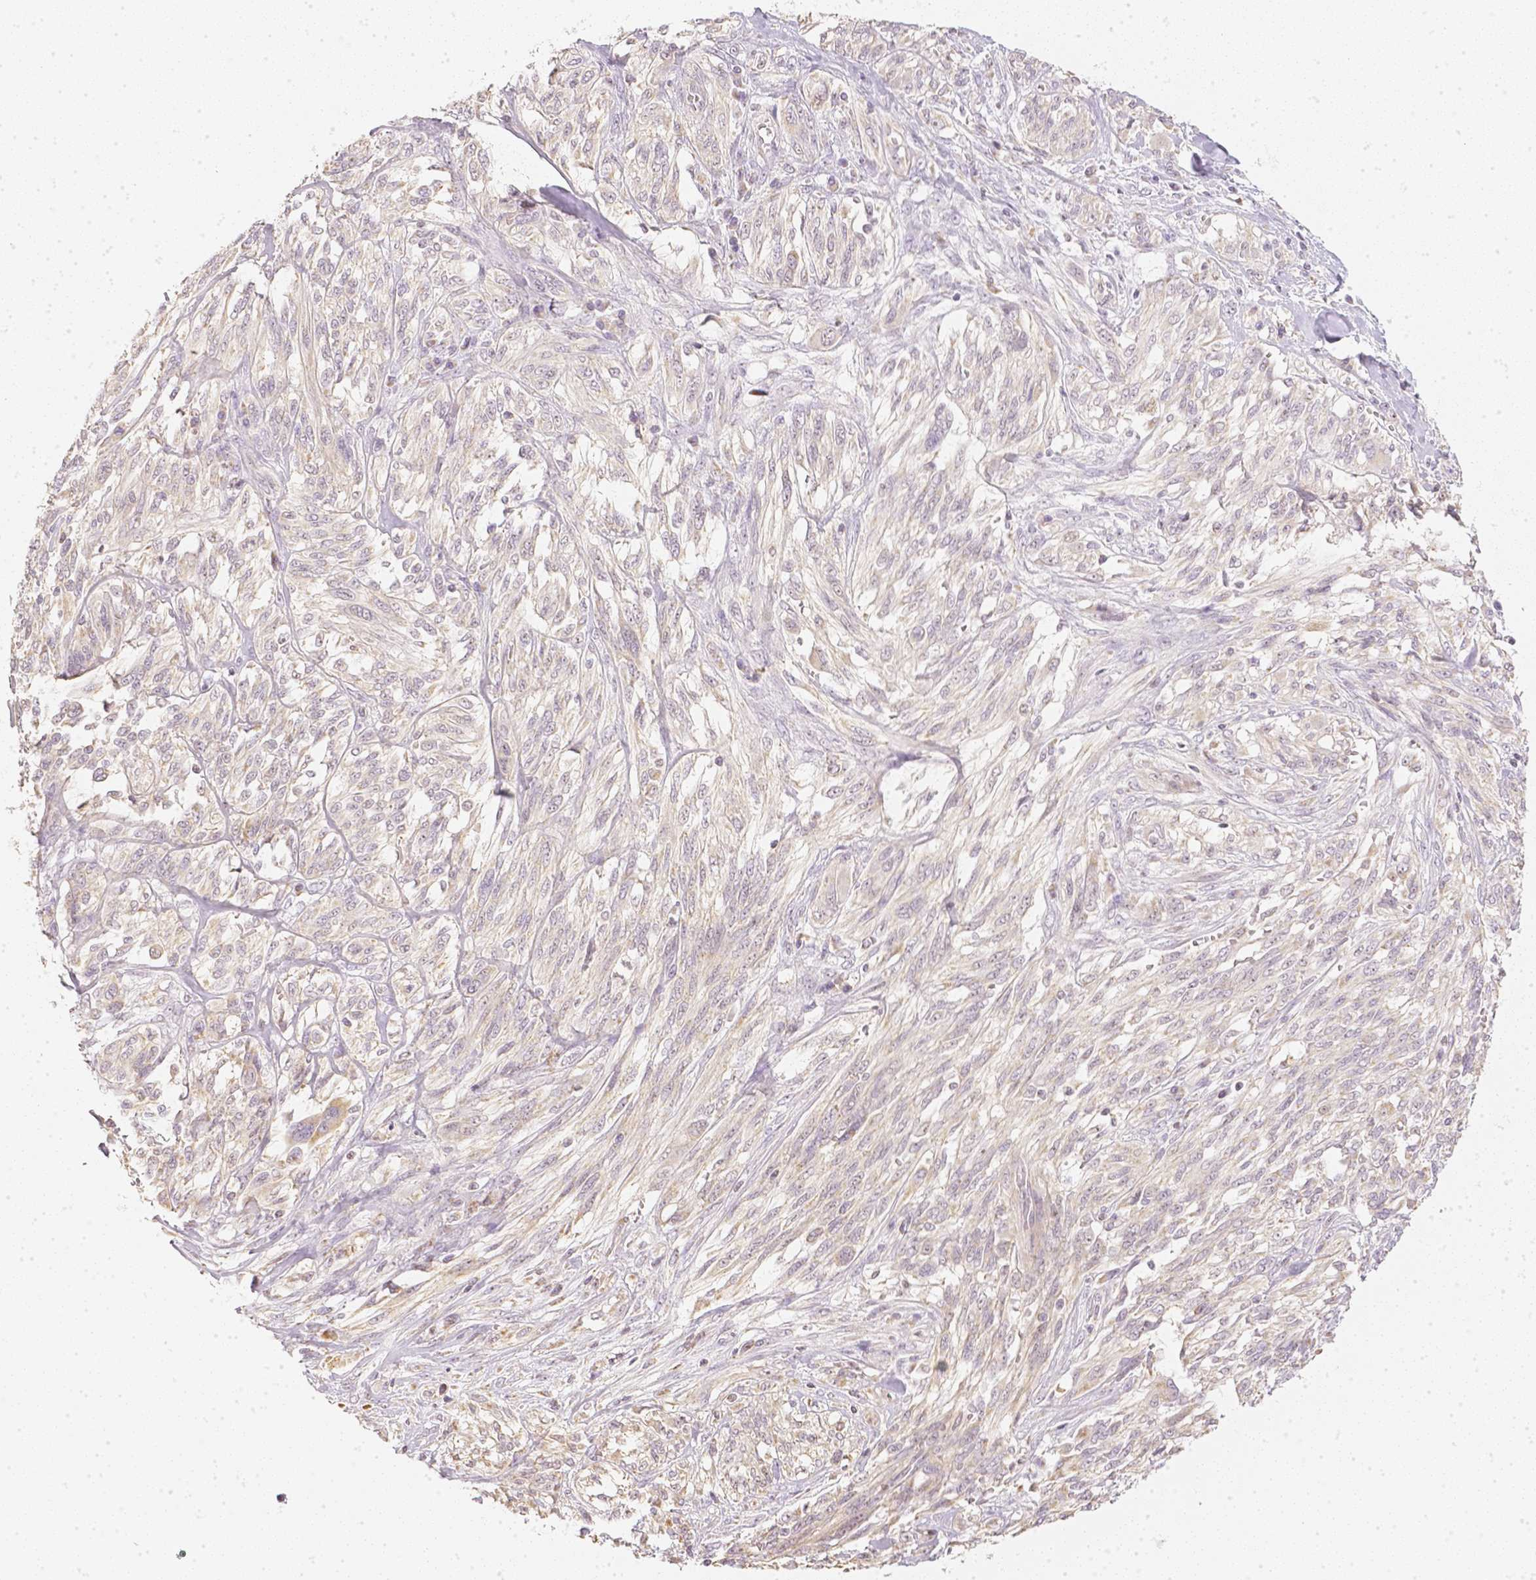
{"staining": {"intensity": "negative", "quantity": "none", "location": "none"}, "tissue": "melanoma", "cell_type": "Tumor cells", "image_type": "cancer", "snomed": [{"axis": "morphology", "description": "Malignant melanoma, NOS"}, {"axis": "topography", "description": "Skin"}], "caption": "Image shows no protein positivity in tumor cells of melanoma tissue.", "gene": "NVL", "patient": {"sex": "female", "age": 91}}